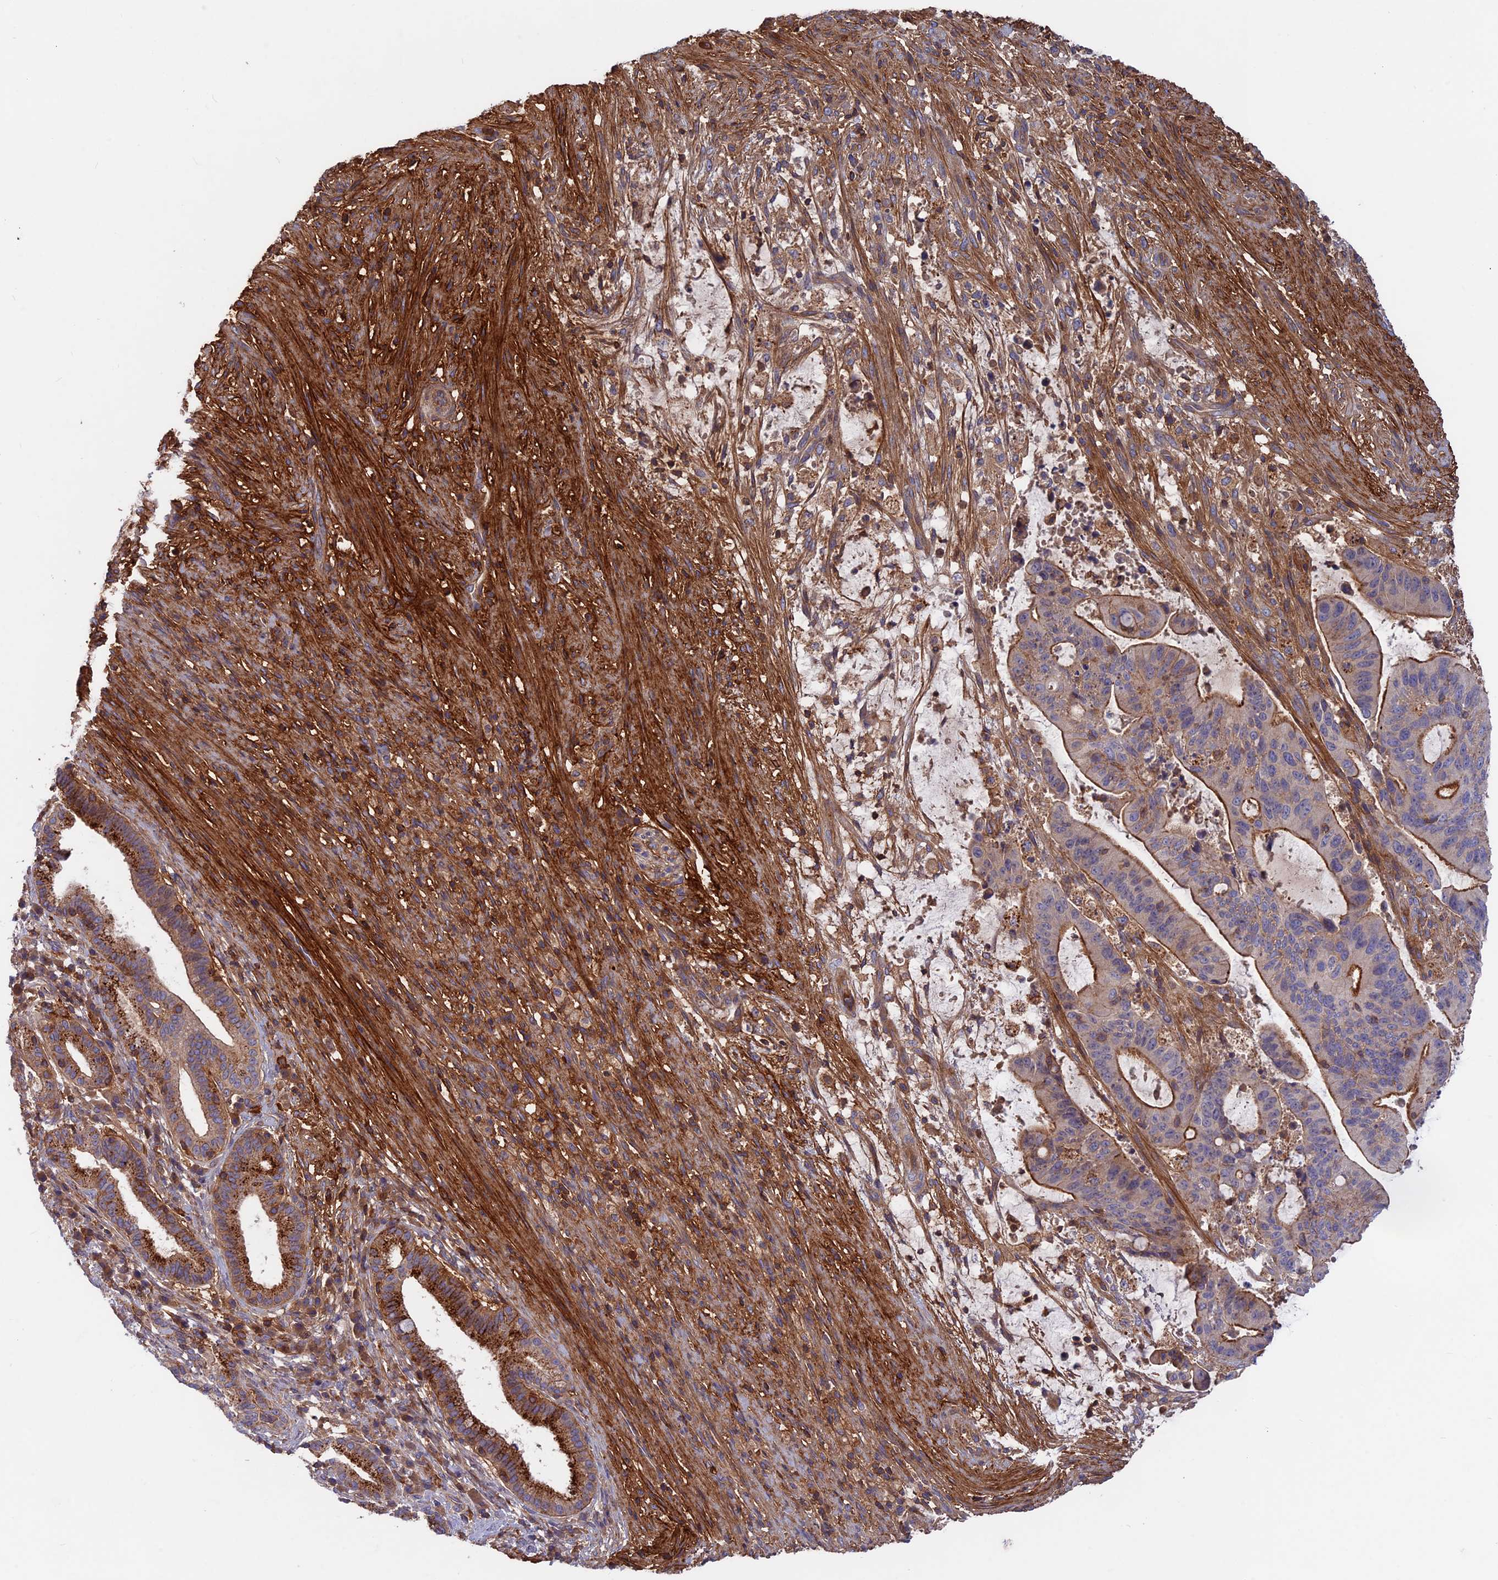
{"staining": {"intensity": "moderate", "quantity": "<25%", "location": "cytoplasmic/membranous"}, "tissue": "liver cancer", "cell_type": "Tumor cells", "image_type": "cancer", "snomed": [{"axis": "morphology", "description": "Normal tissue, NOS"}, {"axis": "morphology", "description": "Cholangiocarcinoma"}, {"axis": "topography", "description": "Liver"}, {"axis": "topography", "description": "Peripheral nerve tissue"}], "caption": "Human liver cancer (cholangiocarcinoma) stained with a protein marker shows moderate staining in tumor cells.", "gene": "CPNE7", "patient": {"sex": "female", "age": 73}}